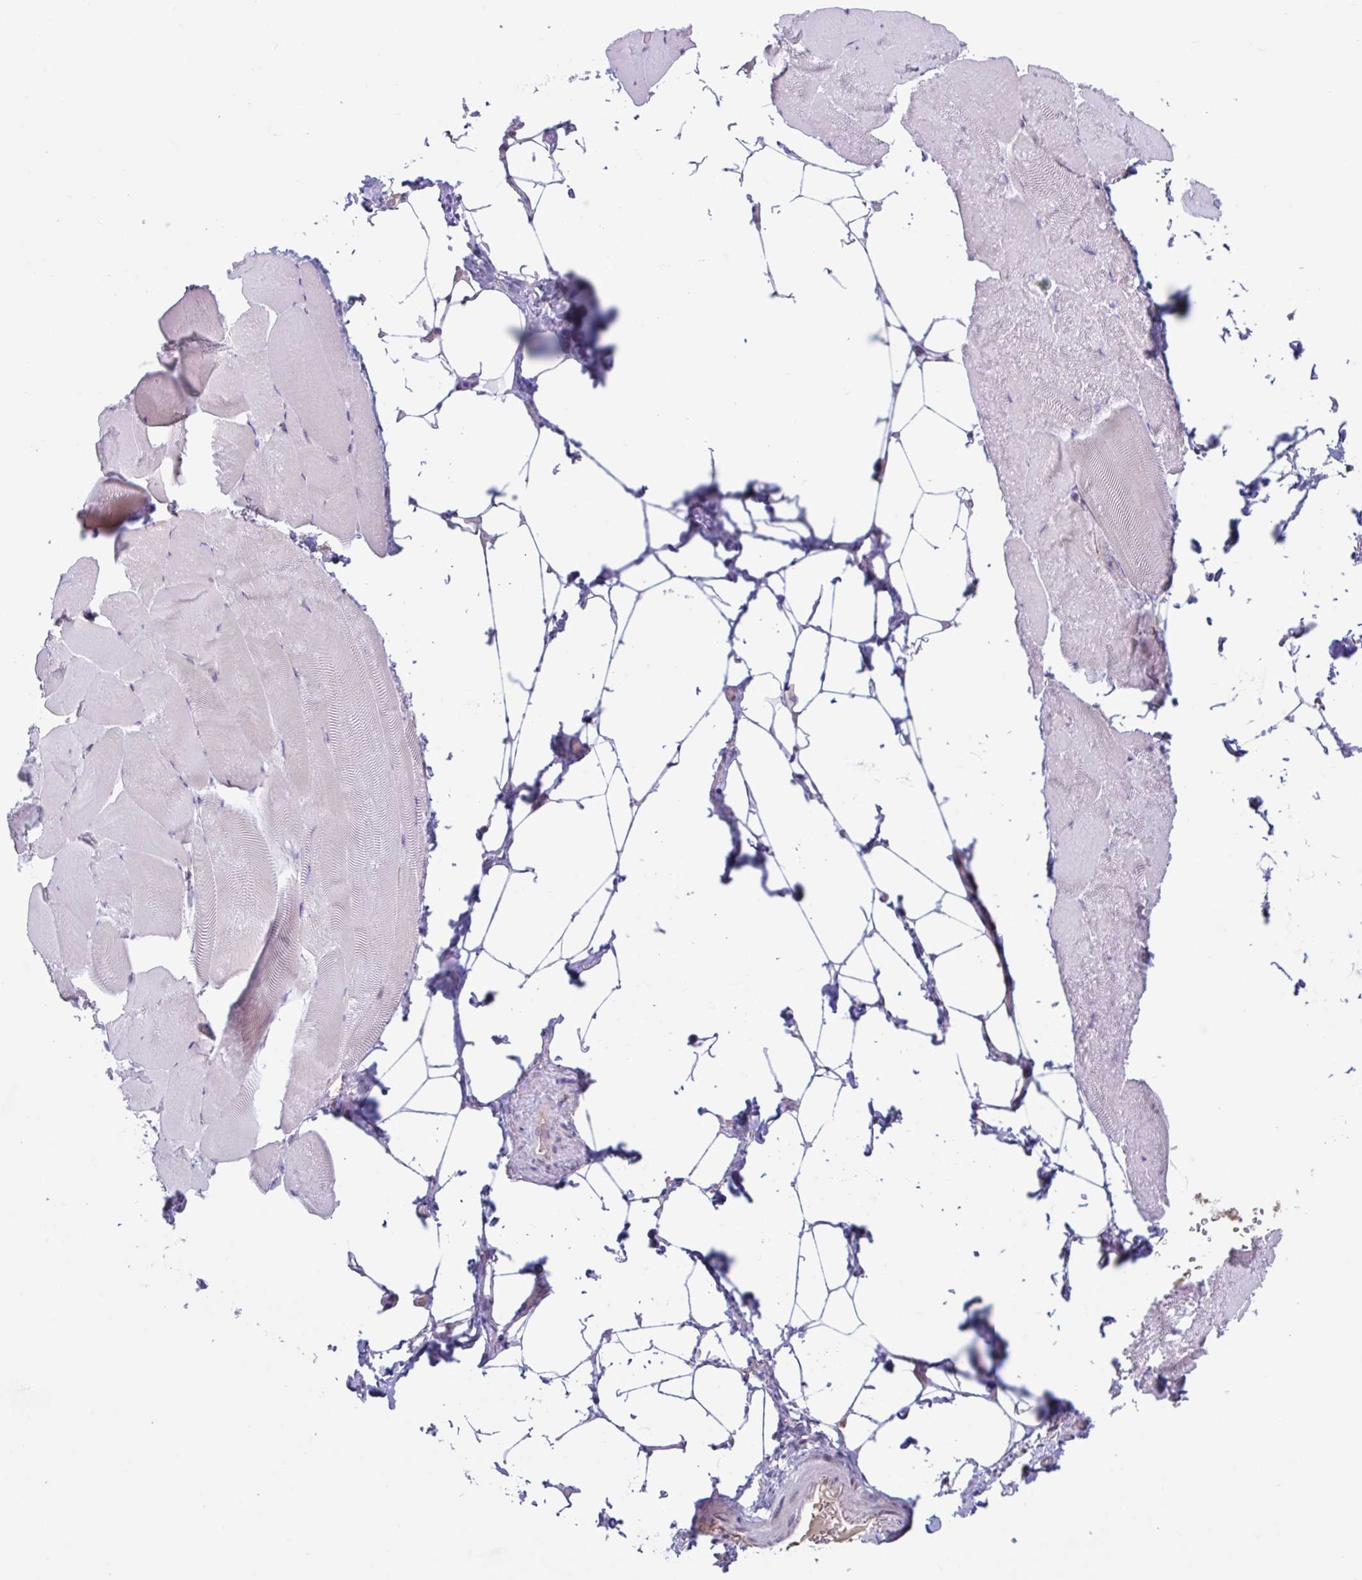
{"staining": {"intensity": "negative", "quantity": "none", "location": "none"}, "tissue": "skeletal muscle", "cell_type": "Myocytes", "image_type": "normal", "snomed": [{"axis": "morphology", "description": "Normal tissue, NOS"}, {"axis": "topography", "description": "Skeletal muscle"}], "caption": "Immunohistochemistry (IHC) image of benign skeletal muscle stained for a protein (brown), which shows no positivity in myocytes.", "gene": "TAF1D", "patient": {"sex": "female", "age": 64}}